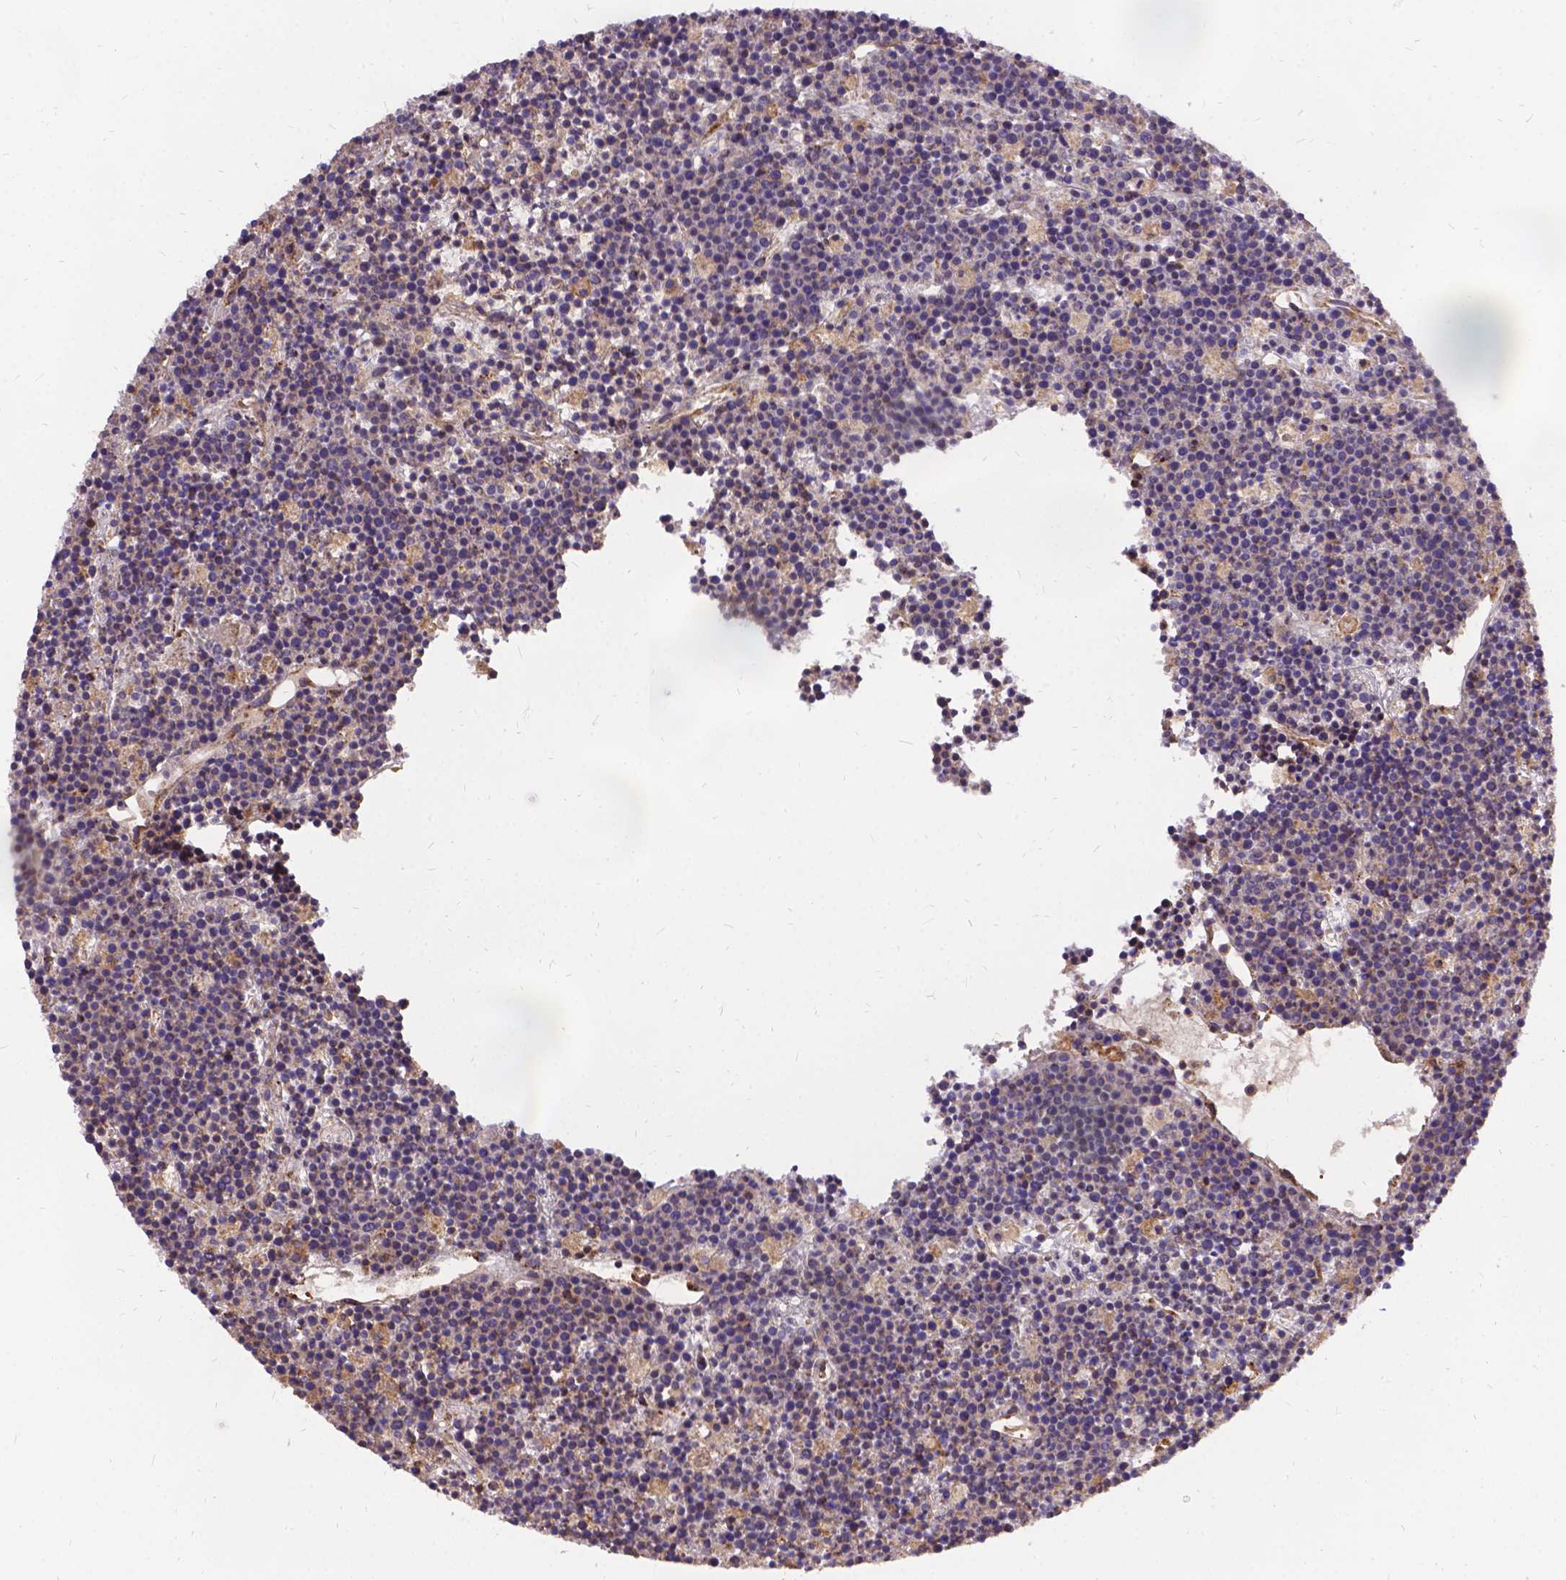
{"staining": {"intensity": "negative", "quantity": "none", "location": "none"}, "tissue": "lymphoma", "cell_type": "Tumor cells", "image_type": "cancer", "snomed": [{"axis": "morphology", "description": "Malignant lymphoma, non-Hodgkin's type, High grade"}, {"axis": "topography", "description": "Ovary"}], "caption": "Immunohistochemistry of human lymphoma exhibits no positivity in tumor cells.", "gene": "DENND6A", "patient": {"sex": "female", "age": 56}}